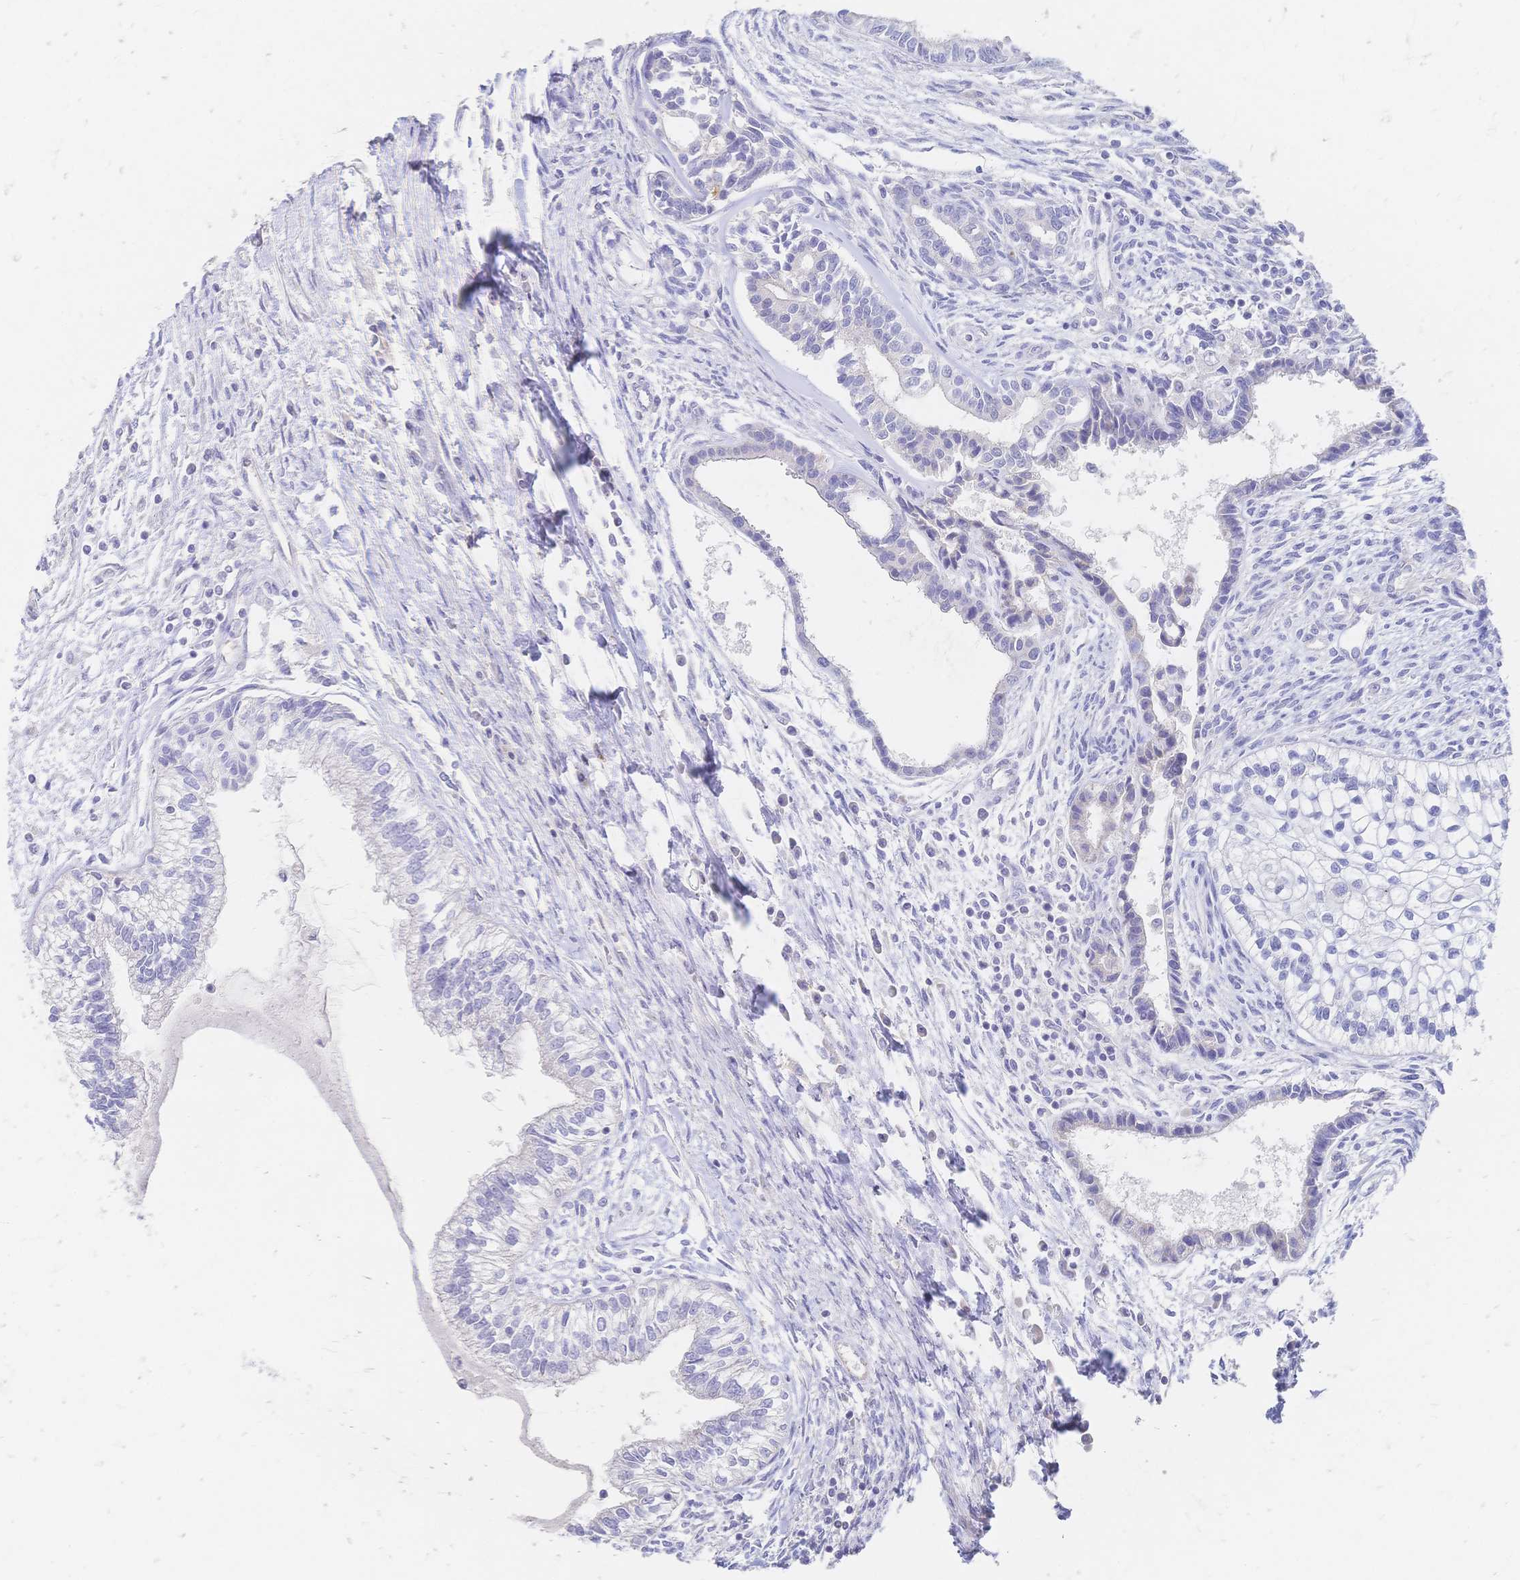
{"staining": {"intensity": "negative", "quantity": "none", "location": "none"}, "tissue": "testis cancer", "cell_type": "Tumor cells", "image_type": "cancer", "snomed": [{"axis": "morphology", "description": "Carcinoma, Embryonal, NOS"}, {"axis": "topography", "description": "Testis"}], "caption": "This is an immunohistochemistry (IHC) image of human embryonal carcinoma (testis). There is no expression in tumor cells.", "gene": "VWC2L", "patient": {"sex": "male", "age": 37}}